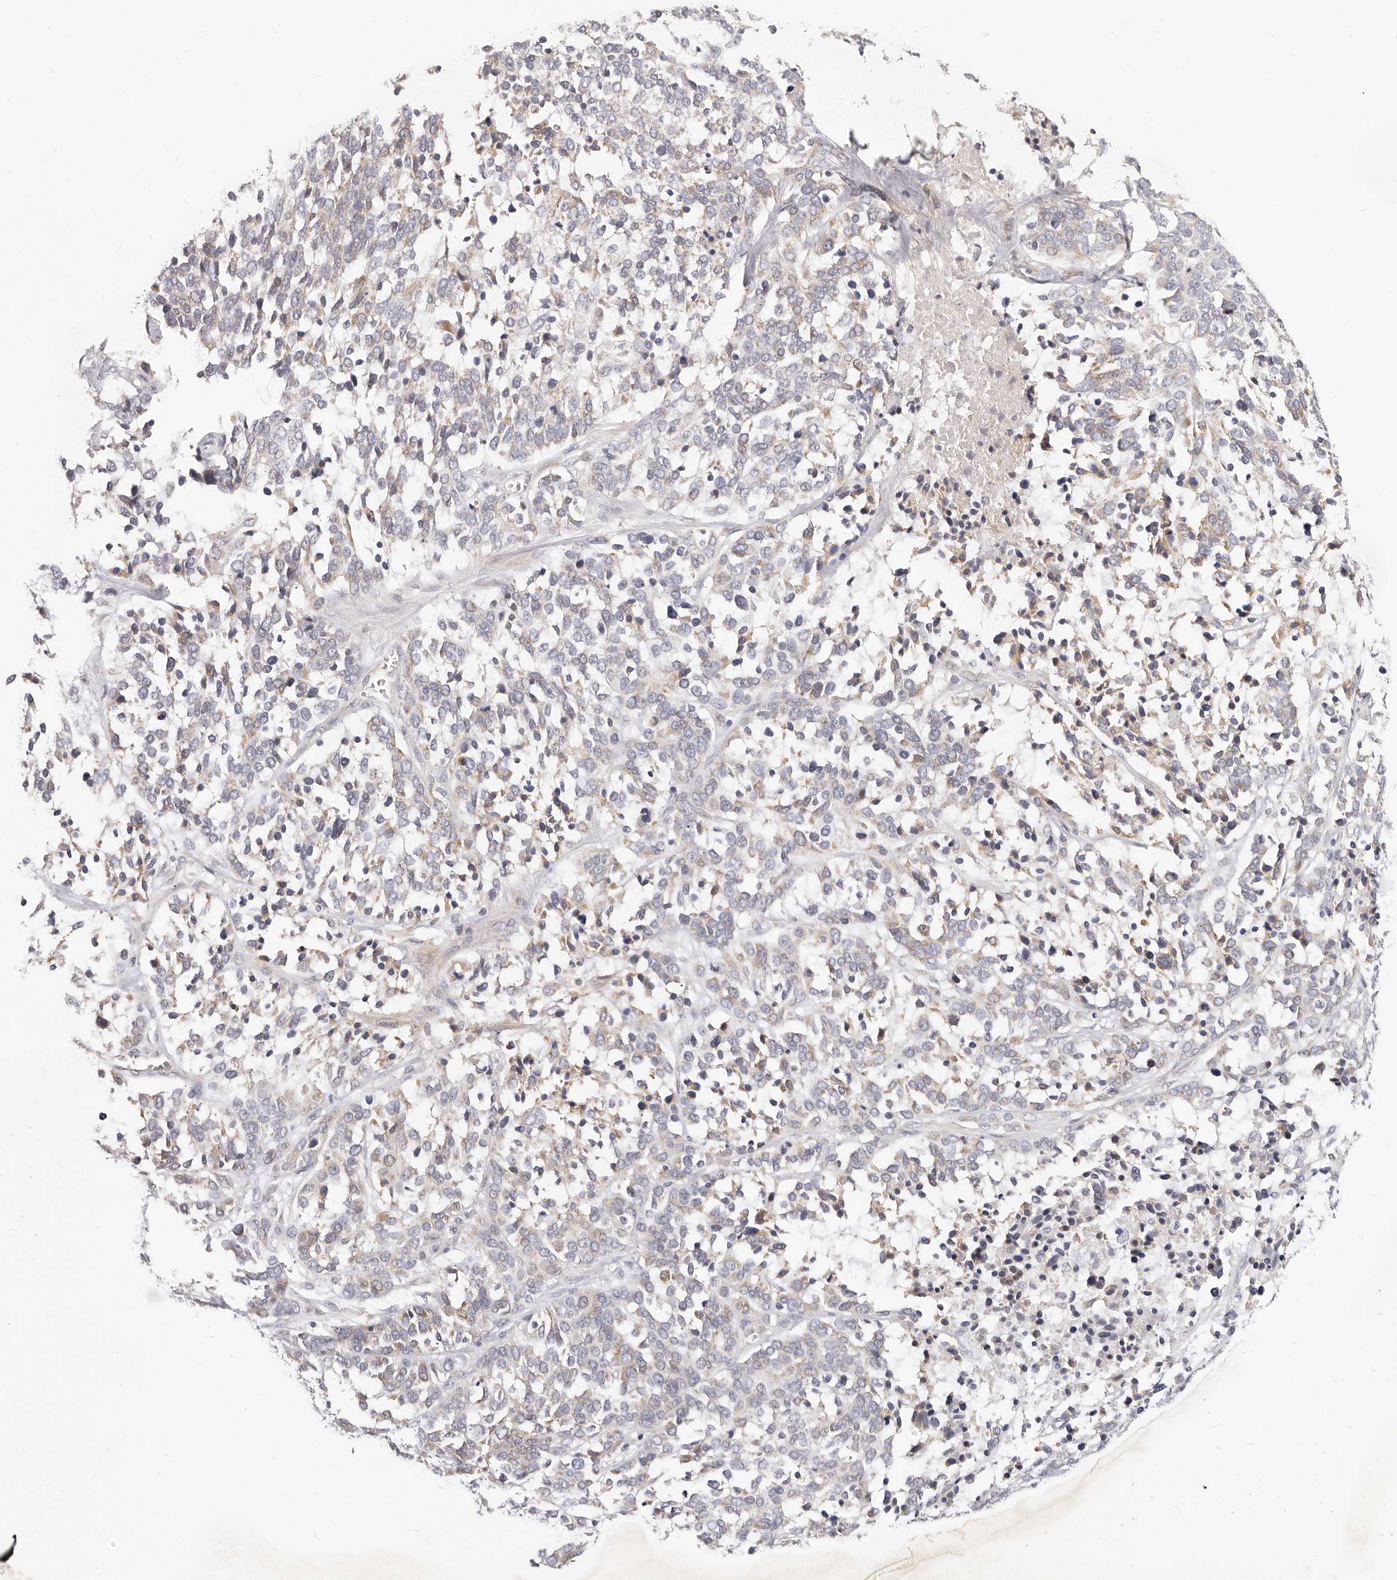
{"staining": {"intensity": "weak", "quantity": "<25%", "location": "cytoplasmic/membranous"}, "tissue": "ovarian cancer", "cell_type": "Tumor cells", "image_type": "cancer", "snomed": [{"axis": "morphology", "description": "Cystadenocarcinoma, serous, NOS"}, {"axis": "topography", "description": "Ovary"}], "caption": "An image of ovarian cancer stained for a protein shows no brown staining in tumor cells. Nuclei are stained in blue.", "gene": "TFB2M", "patient": {"sex": "female", "age": 44}}